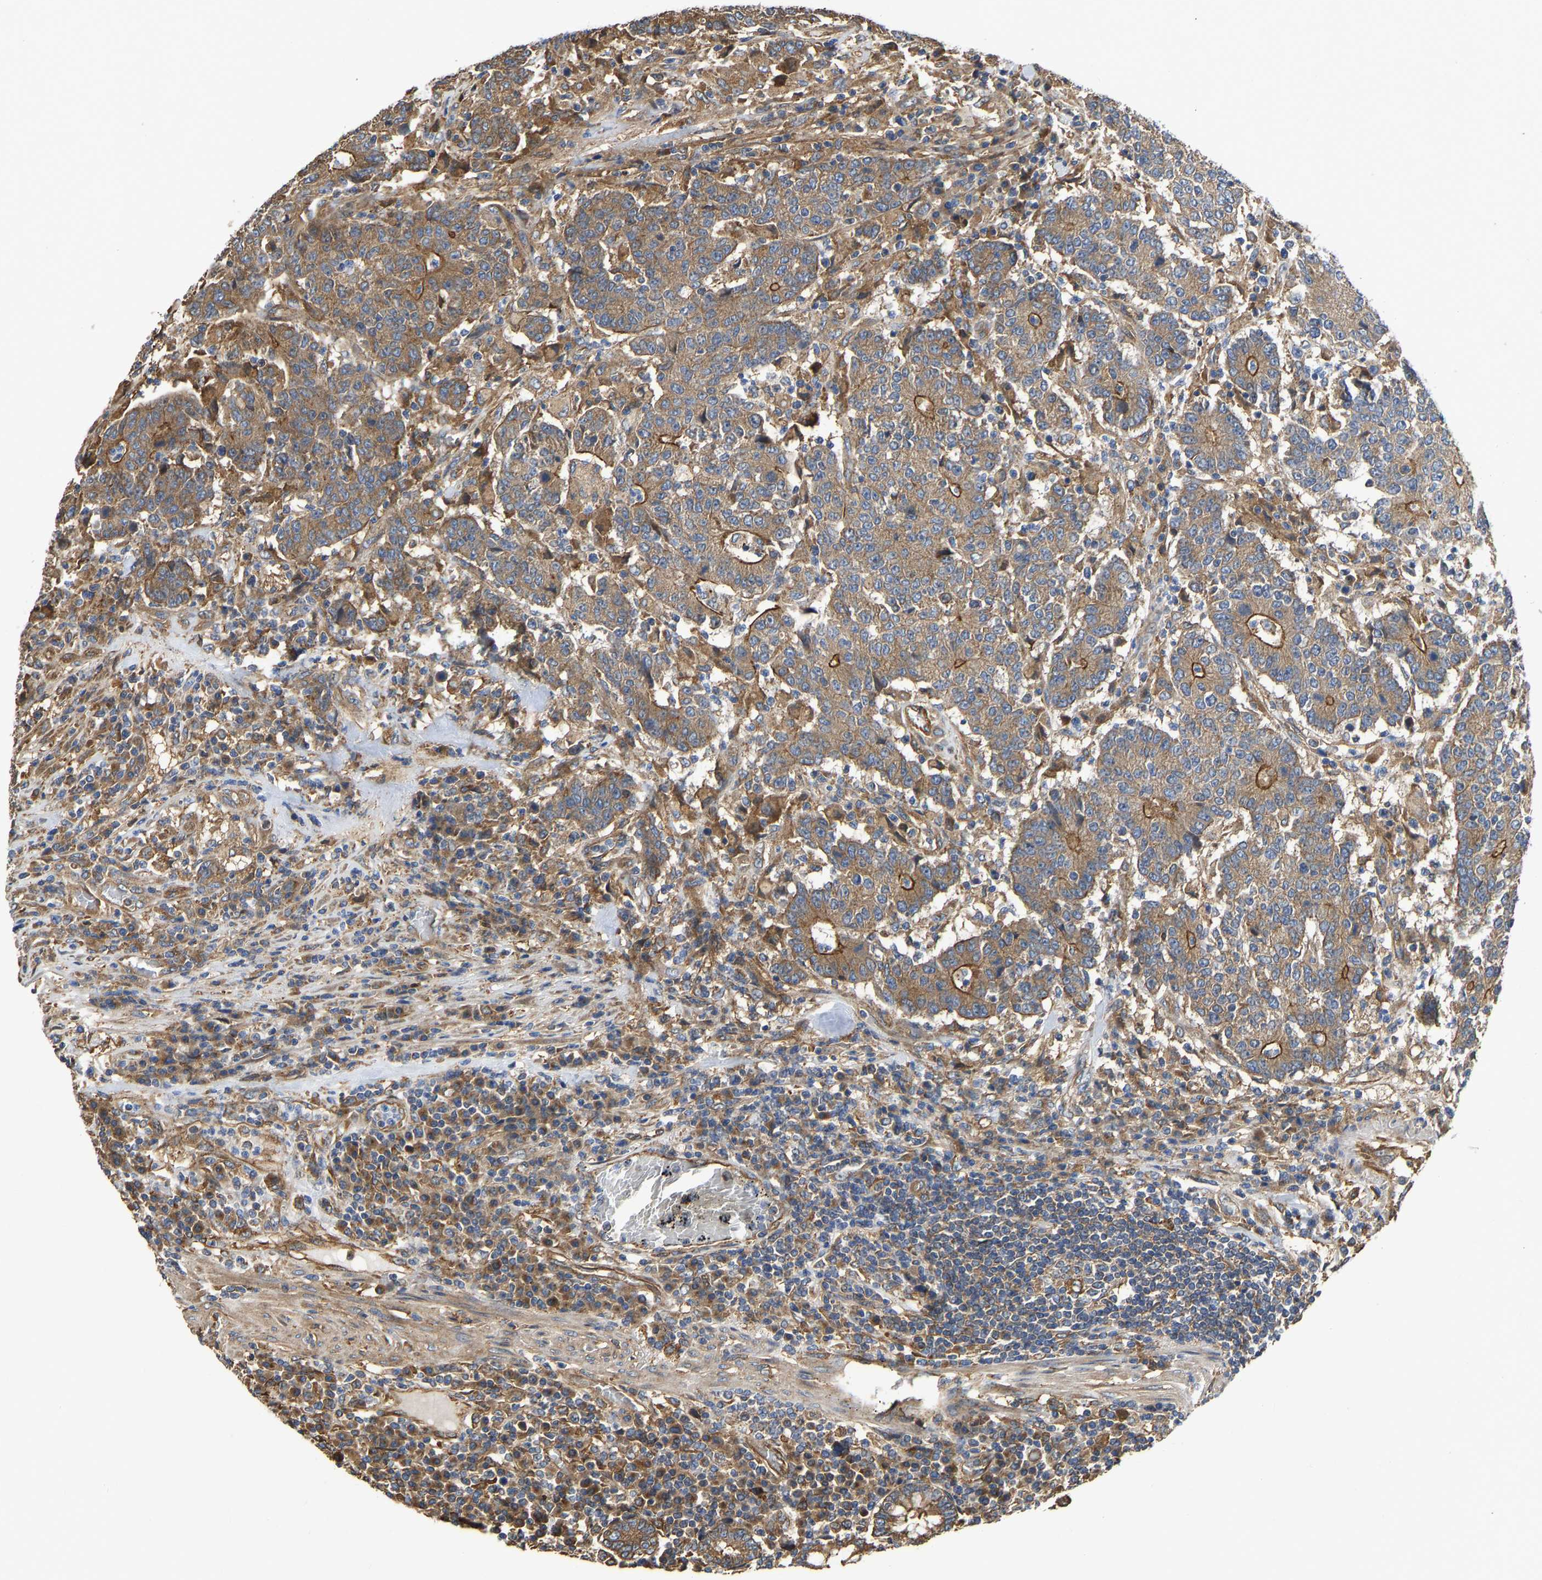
{"staining": {"intensity": "moderate", "quantity": ">75%", "location": "cytoplasmic/membranous"}, "tissue": "colorectal cancer", "cell_type": "Tumor cells", "image_type": "cancer", "snomed": [{"axis": "morphology", "description": "Normal tissue, NOS"}, {"axis": "morphology", "description": "Adenocarcinoma, NOS"}, {"axis": "topography", "description": "Colon"}], "caption": "Protein expression analysis of adenocarcinoma (colorectal) displays moderate cytoplasmic/membranous staining in about >75% of tumor cells. The staining was performed using DAB to visualize the protein expression in brown, while the nuclei were stained in blue with hematoxylin (Magnification: 20x).", "gene": "FLNB", "patient": {"sex": "female", "age": 75}}